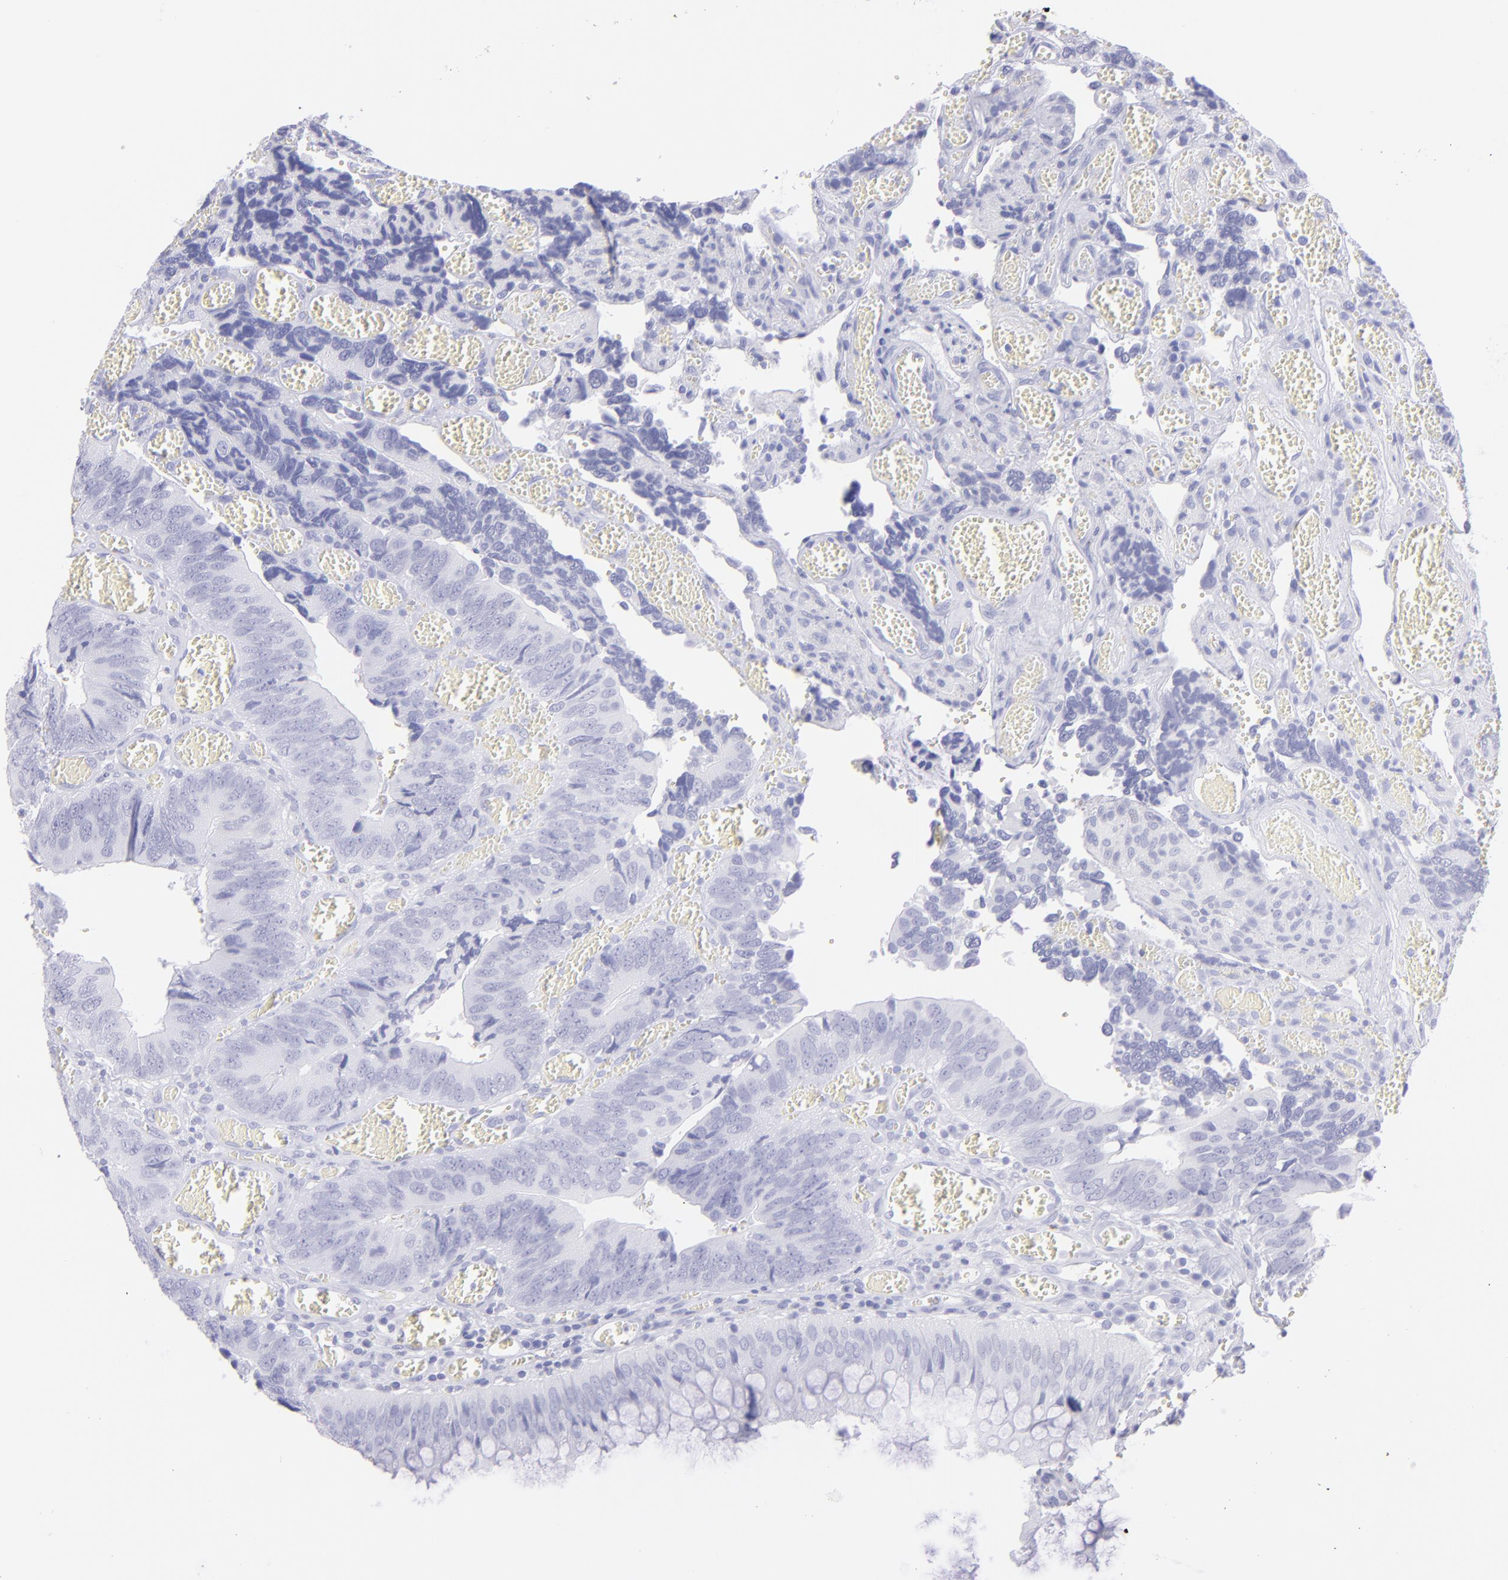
{"staining": {"intensity": "negative", "quantity": "none", "location": "none"}, "tissue": "colorectal cancer", "cell_type": "Tumor cells", "image_type": "cancer", "snomed": [{"axis": "morphology", "description": "Adenocarcinoma, NOS"}, {"axis": "topography", "description": "Colon"}], "caption": "The immunohistochemistry image has no significant expression in tumor cells of adenocarcinoma (colorectal) tissue.", "gene": "PIP", "patient": {"sex": "male", "age": 72}}